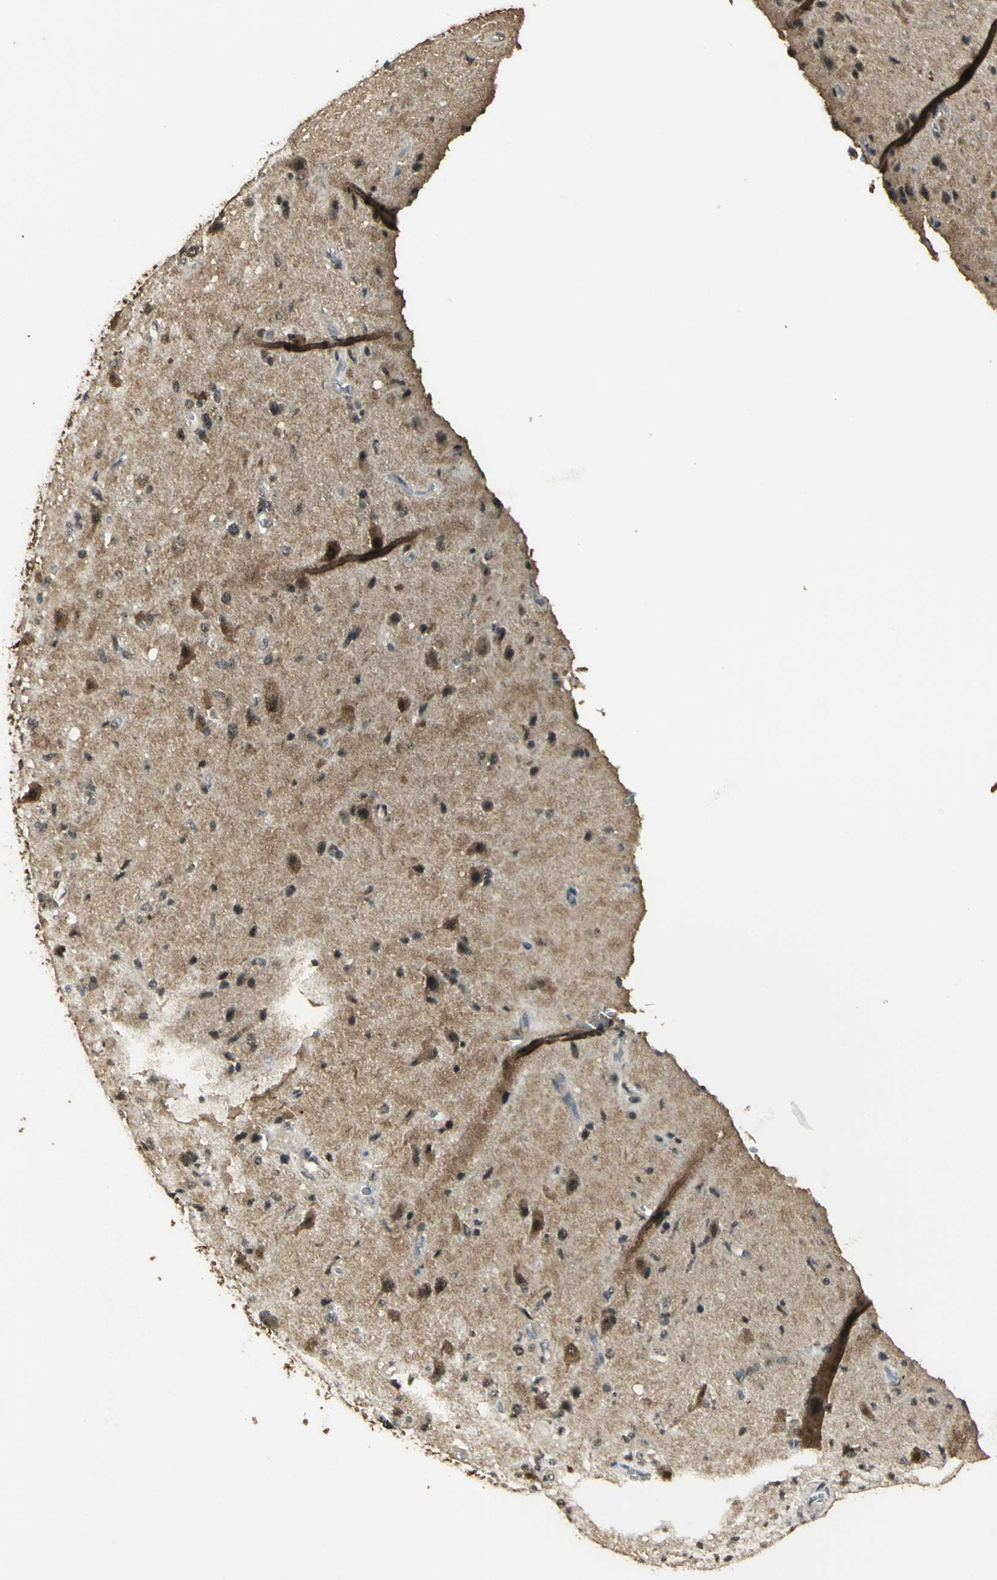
{"staining": {"intensity": "moderate", "quantity": ">75%", "location": "cytoplasmic/membranous"}, "tissue": "glioma", "cell_type": "Tumor cells", "image_type": "cancer", "snomed": [{"axis": "morphology", "description": "Normal tissue, NOS"}, {"axis": "morphology", "description": "Glioma, malignant, High grade"}, {"axis": "topography", "description": "Cerebral cortex"}], "caption": "DAB immunohistochemical staining of human glioma displays moderate cytoplasmic/membranous protein positivity in approximately >75% of tumor cells.", "gene": "UCHL5", "patient": {"sex": "male", "age": 77}}